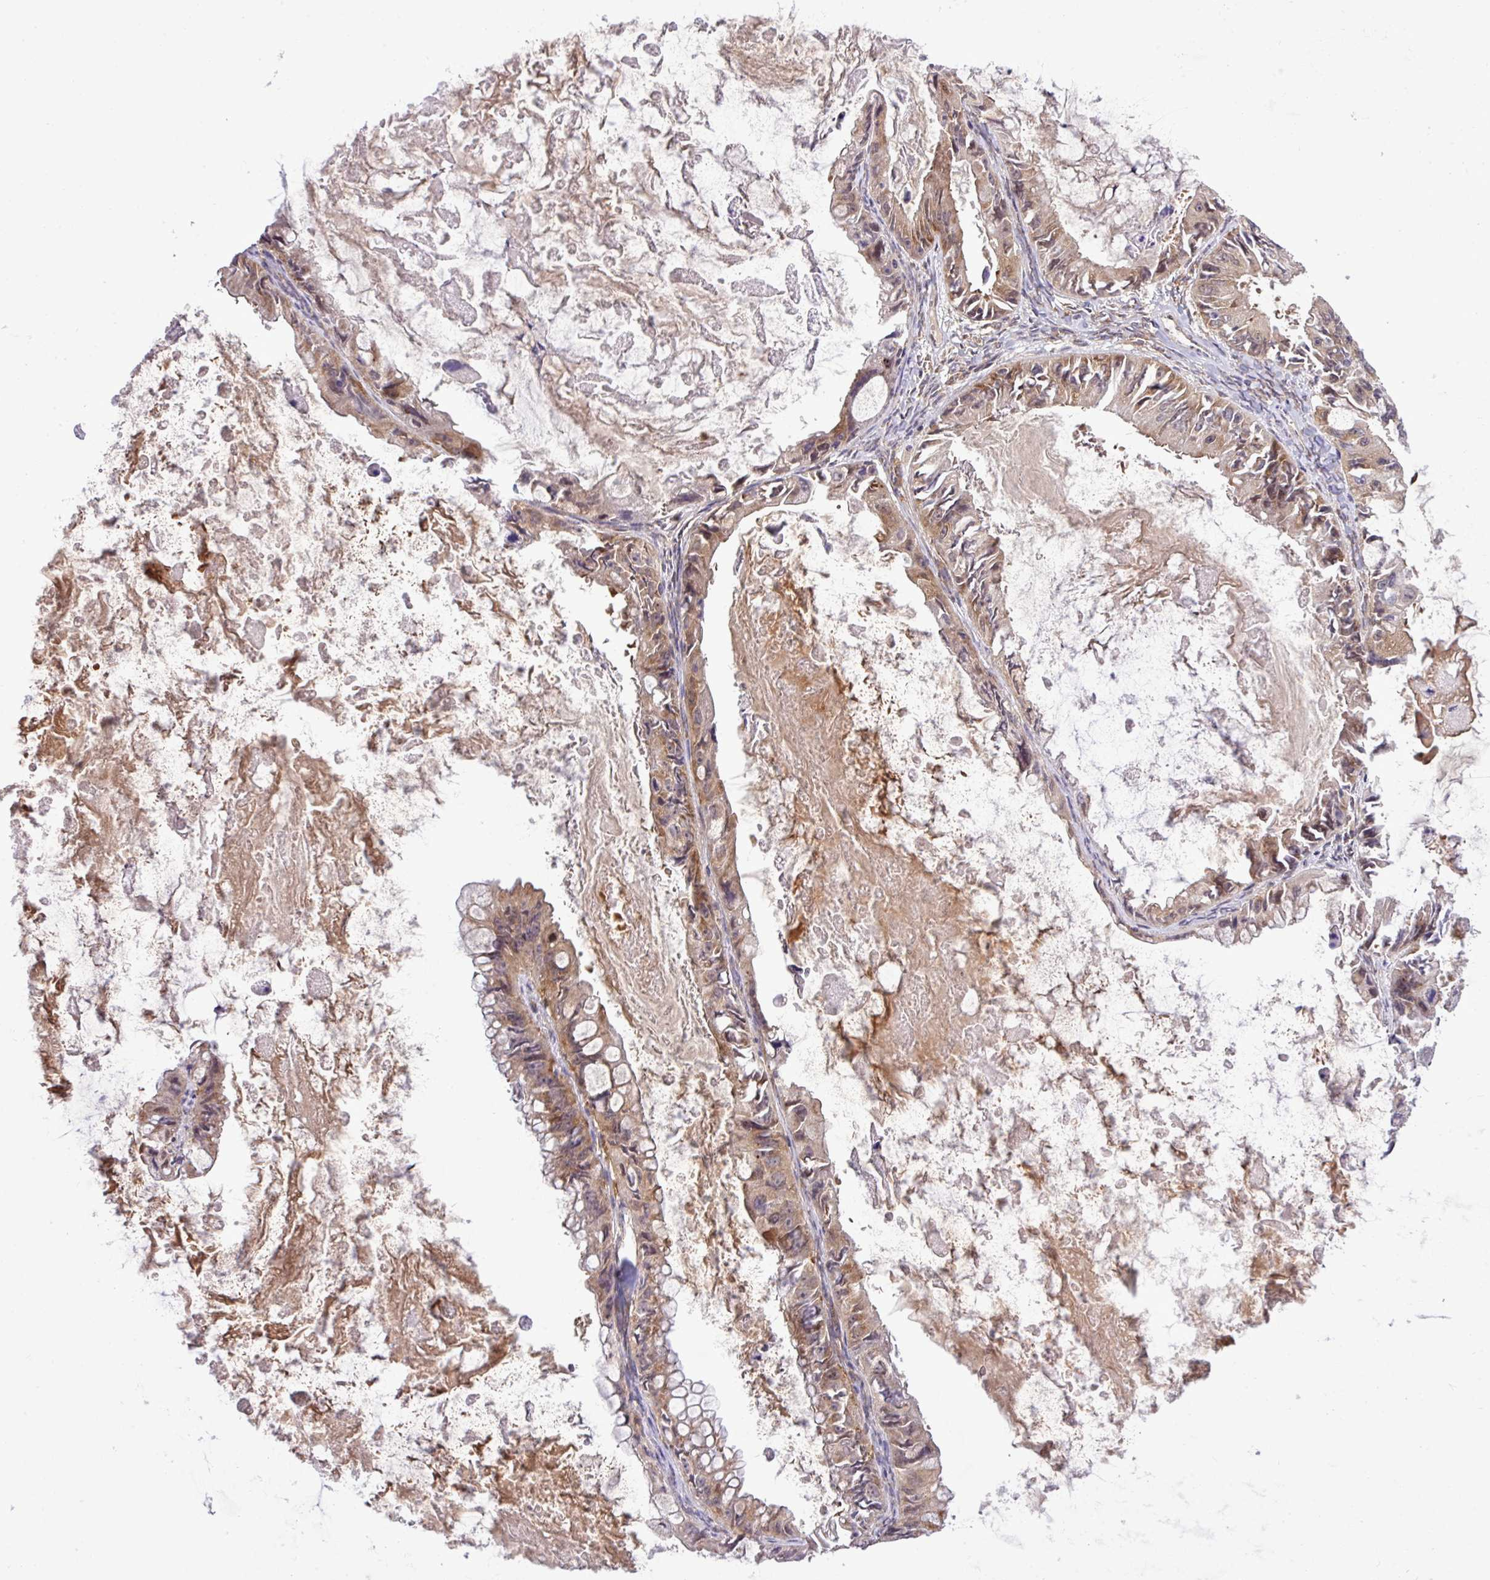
{"staining": {"intensity": "weak", "quantity": "25%-75%", "location": "cytoplasmic/membranous"}, "tissue": "ovarian cancer", "cell_type": "Tumor cells", "image_type": "cancer", "snomed": [{"axis": "morphology", "description": "Cystadenocarcinoma, mucinous, NOS"}, {"axis": "topography", "description": "Ovary"}], "caption": "Mucinous cystadenocarcinoma (ovarian) stained with DAB immunohistochemistry demonstrates low levels of weak cytoplasmic/membranous expression in about 25%-75% of tumor cells.", "gene": "FAM222B", "patient": {"sex": "female", "age": 61}}